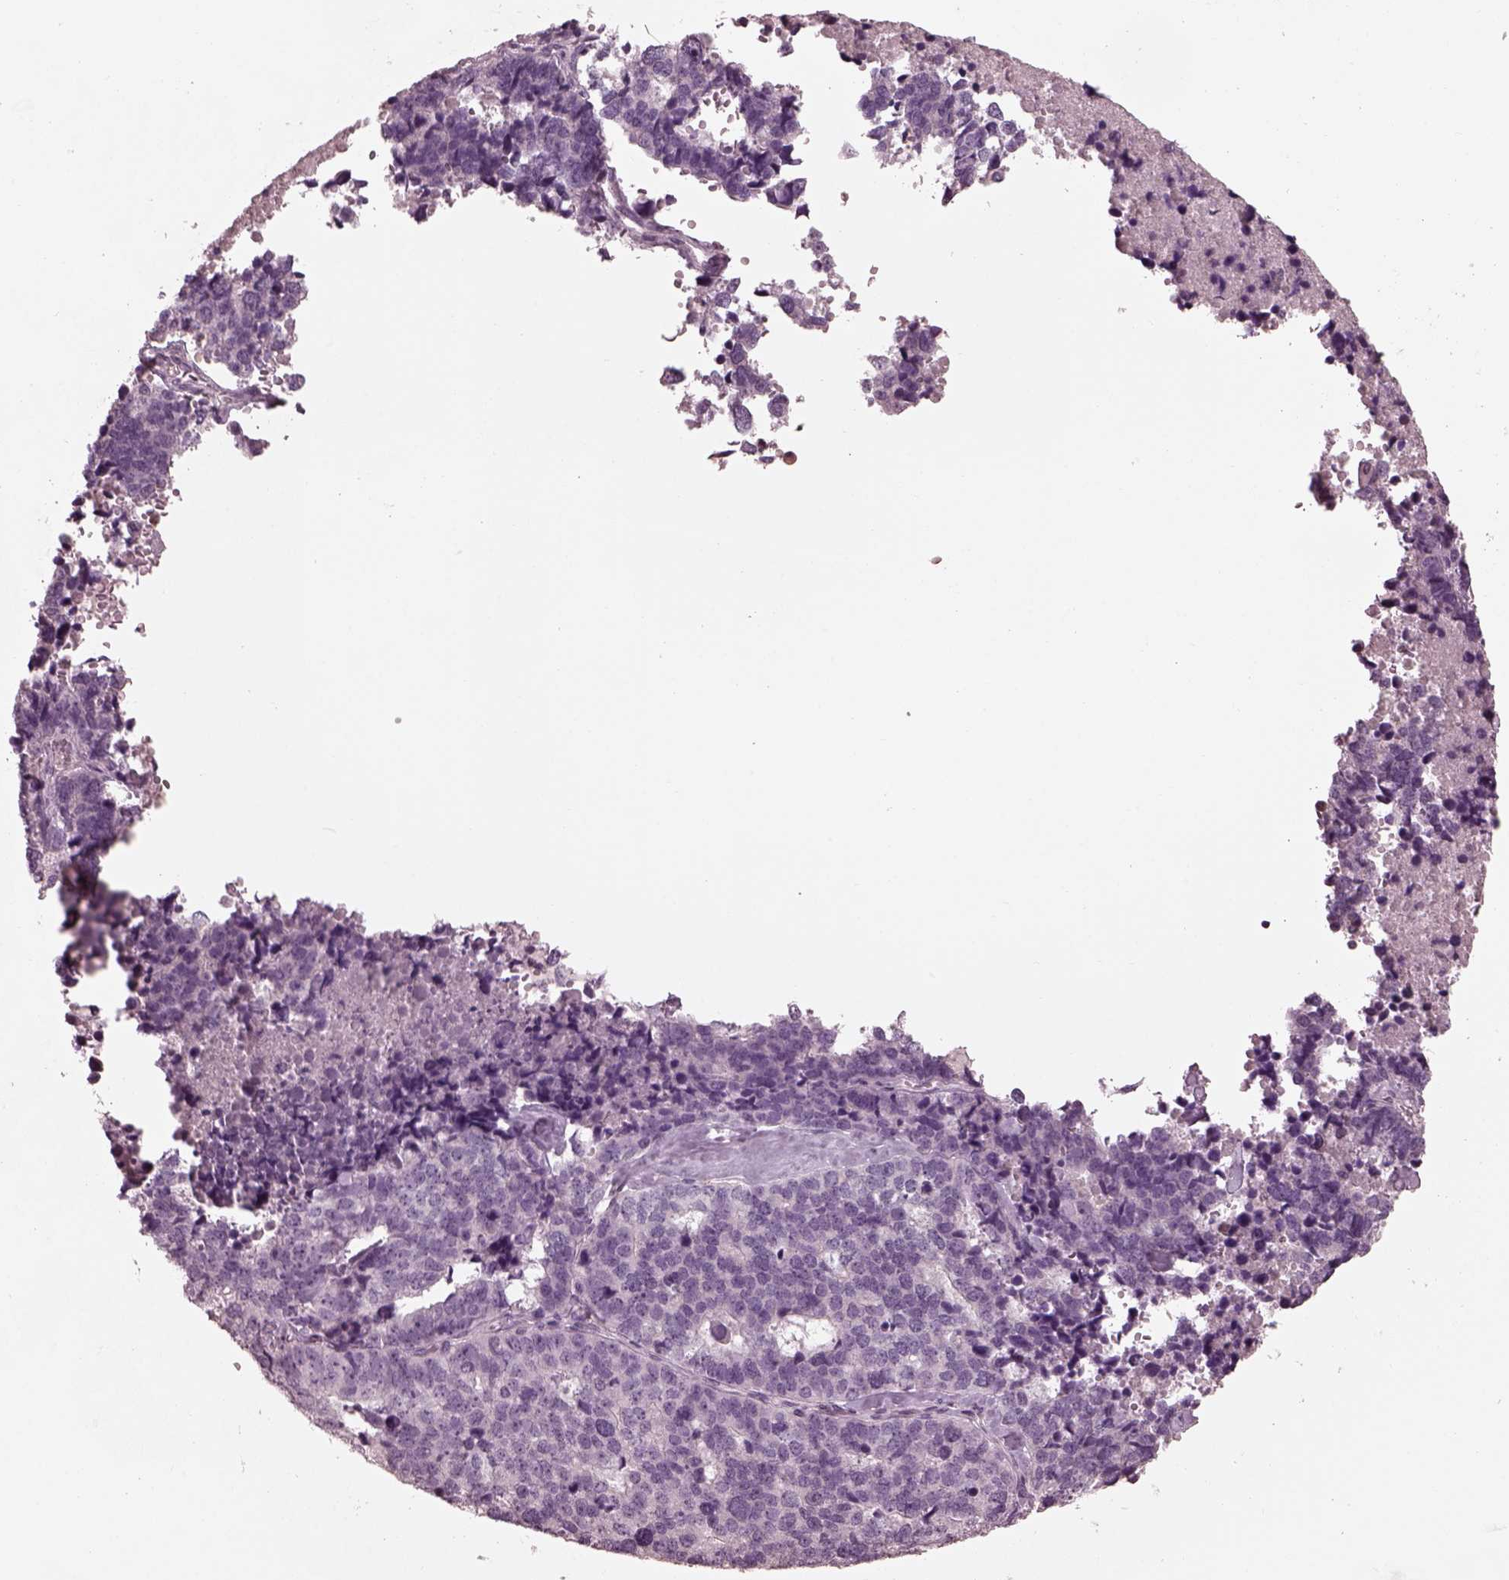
{"staining": {"intensity": "negative", "quantity": "none", "location": "none"}, "tissue": "stomach cancer", "cell_type": "Tumor cells", "image_type": "cancer", "snomed": [{"axis": "morphology", "description": "Adenocarcinoma, NOS"}, {"axis": "topography", "description": "Stomach"}], "caption": "This image is of stomach adenocarcinoma stained with immunohistochemistry (IHC) to label a protein in brown with the nuclei are counter-stained blue. There is no positivity in tumor cells.", "gene": "TSKS", "patient": {"sex": "male", "age": 69}}